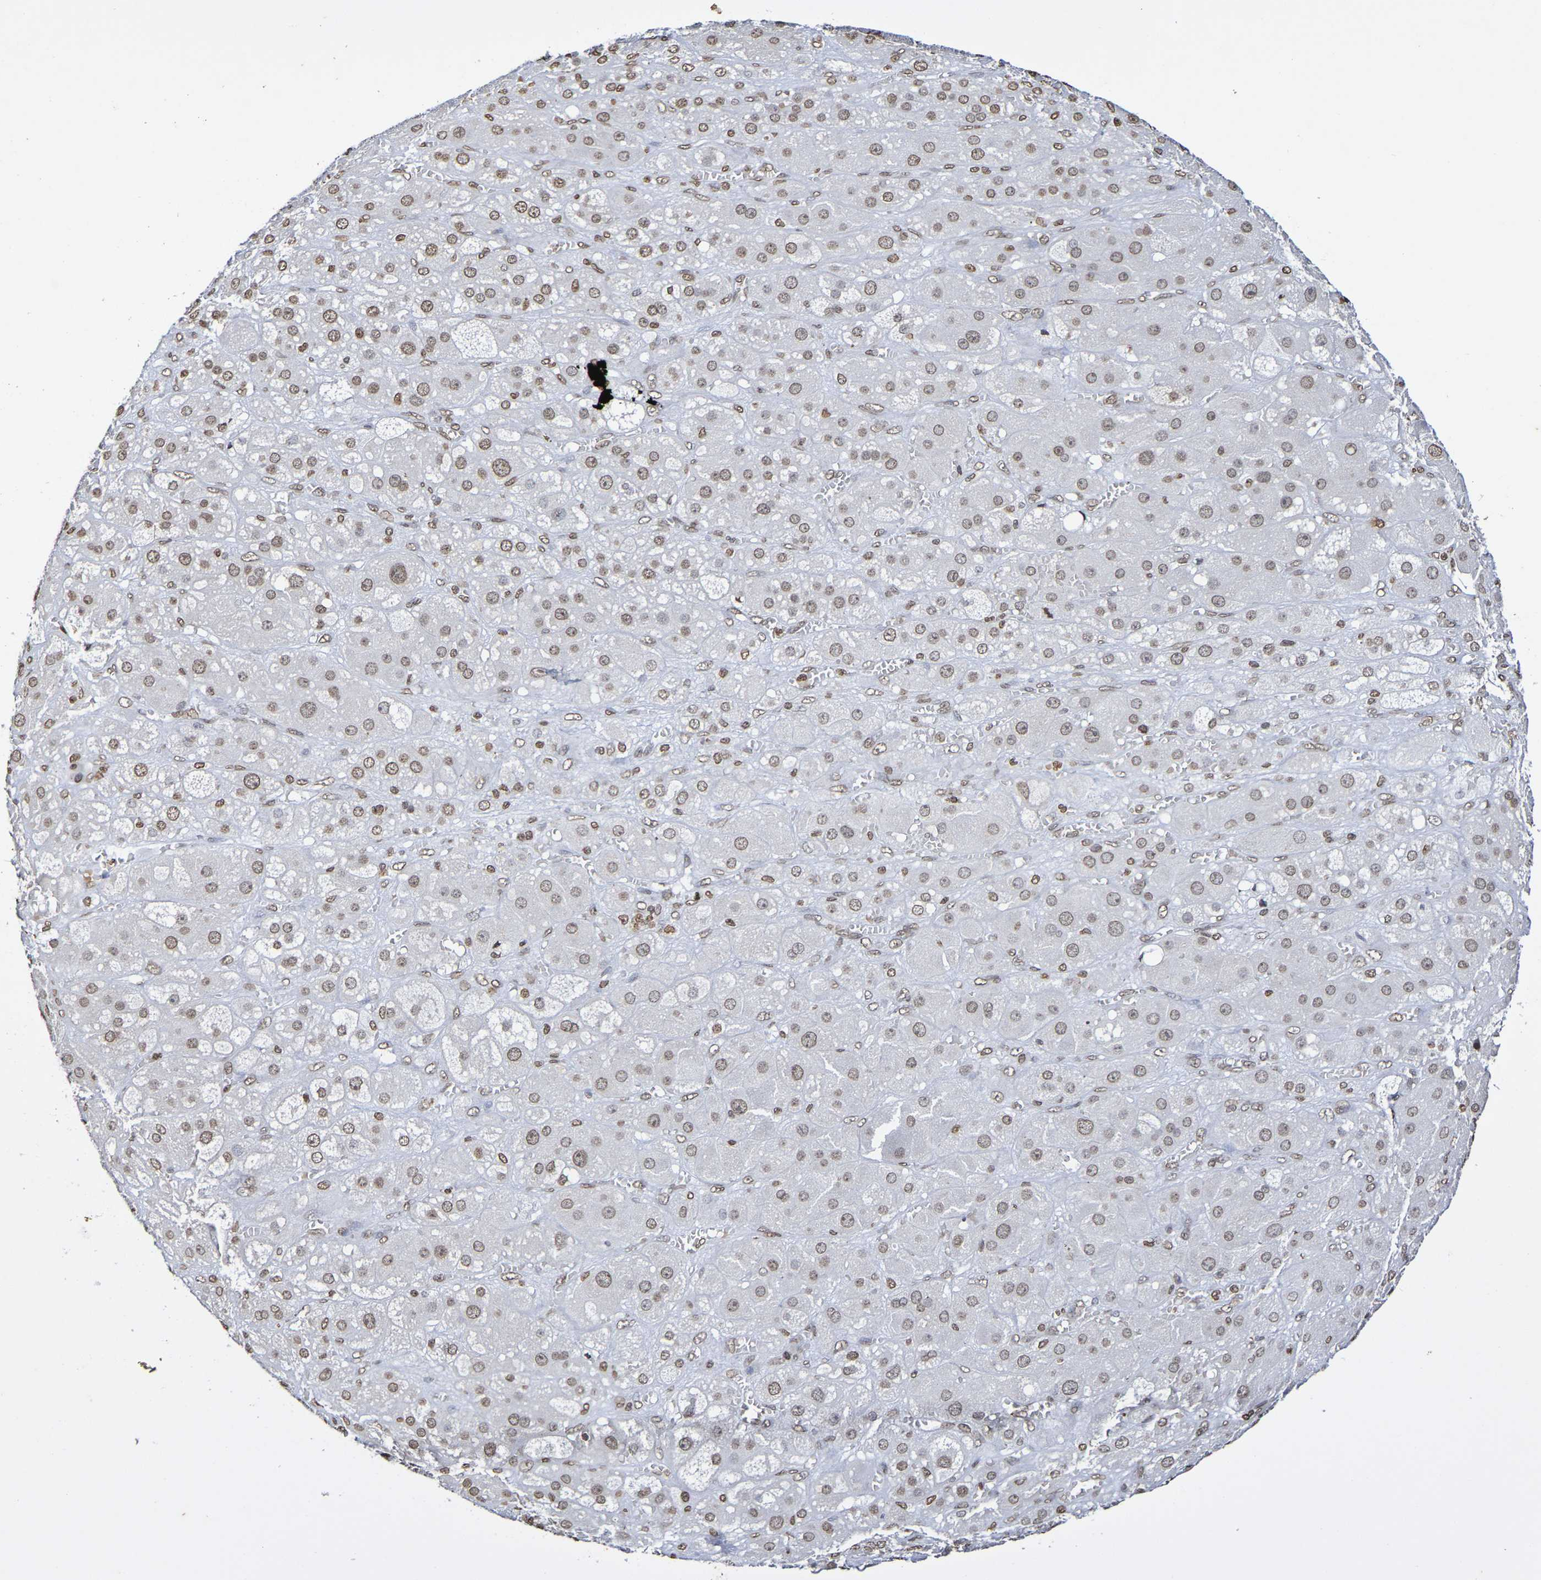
{"staining": {"intensity": "weak", "quantity": ">75%", "location": "nuclear"}, "tissue": "adrenal gland", "cell_type": "Glandular cells", "image_type": "normal", "snomed": [{"axis": "morphology", "description": "Normal tissue, NOS"}, {"axis": "topography", "description": "Adrenal gland"}], "caption": "An image of adrenal gland stained for a protein exhibits weak nuclear brown staining in glandular cells. (Stains: DAB (3,3'-diaminobenzidine) in brown, nuclei in blue, Microscopy: brightfield microscopy at high magnification).", "gene": "ATF4", "patient": {"sex": "female", "age": 47}}